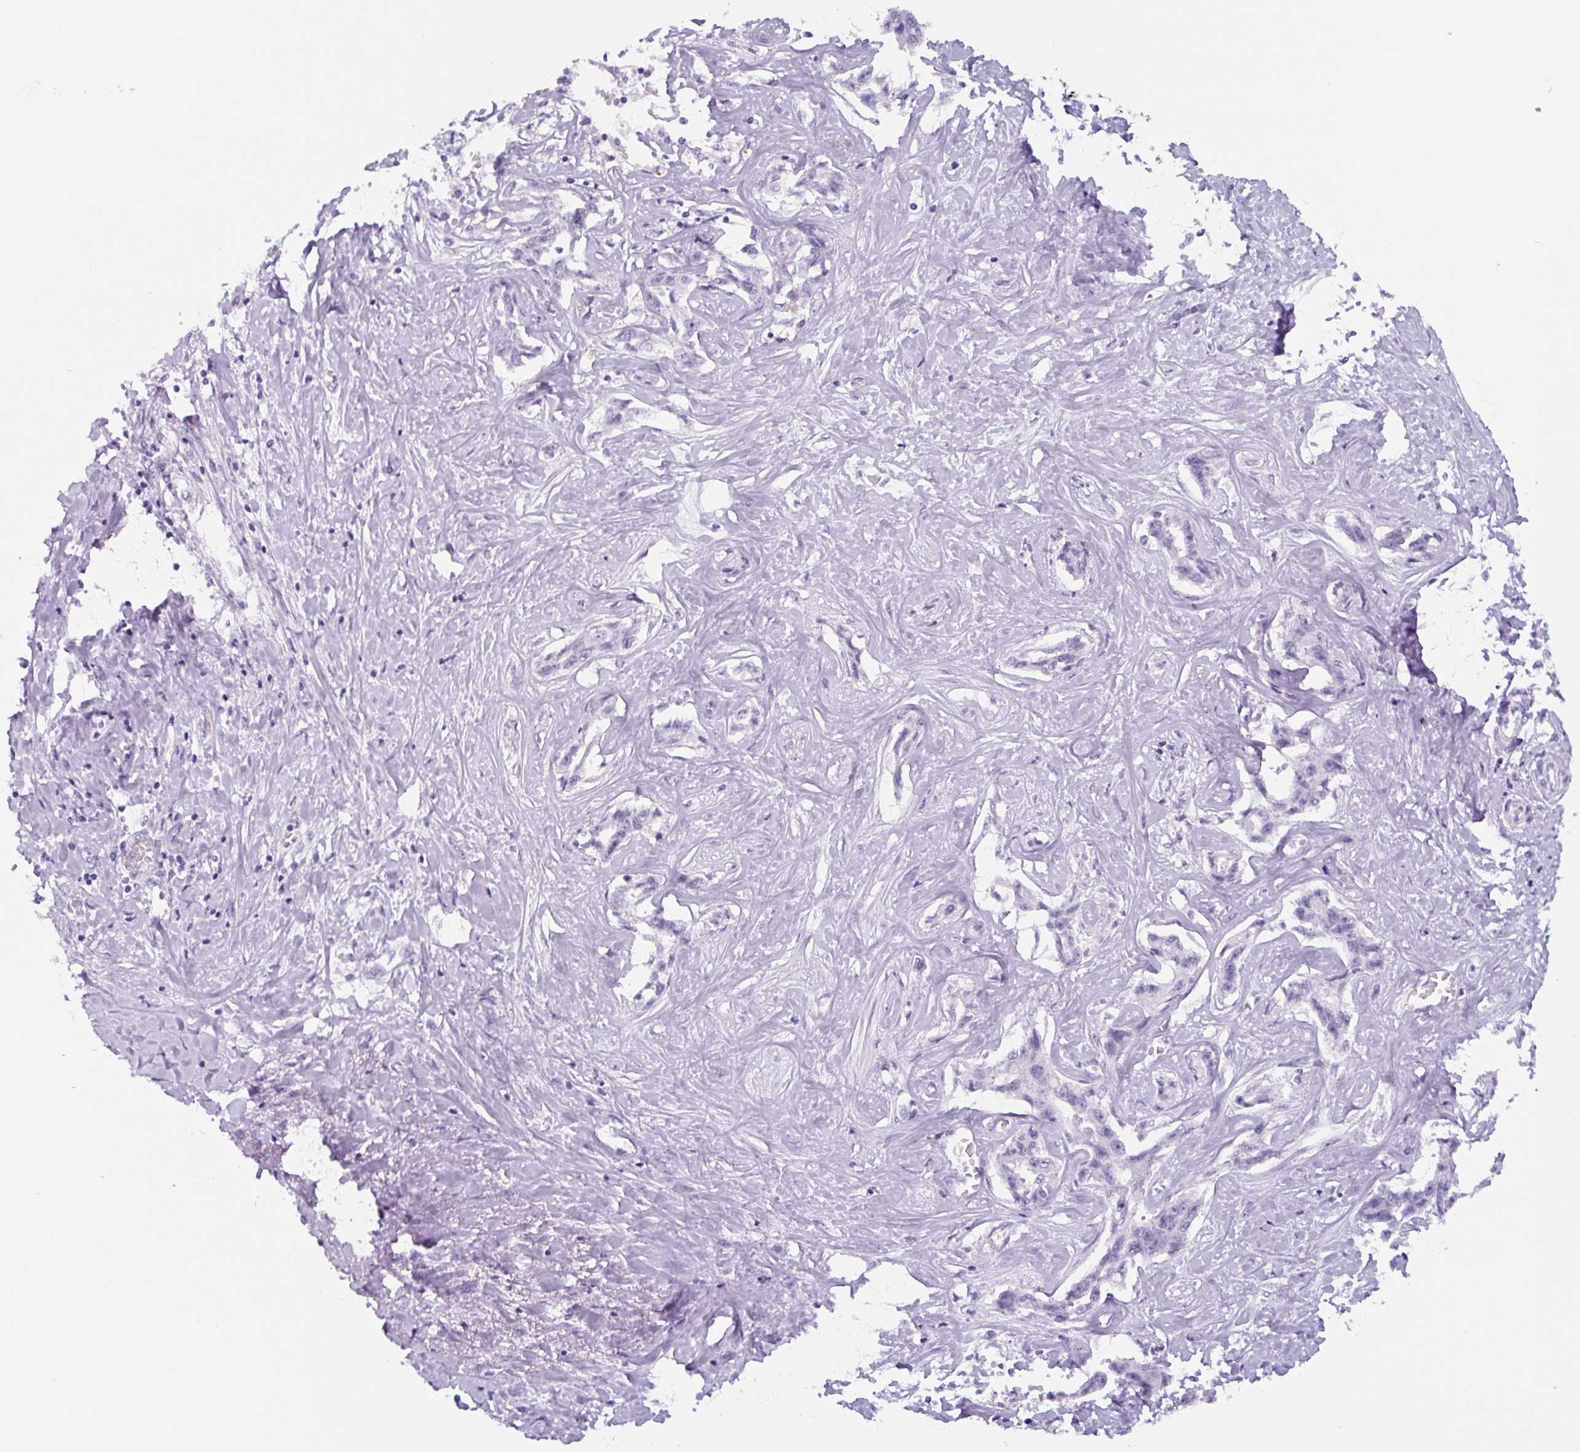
{"staining": {"intensity": "negative", "quantity": "none", "location": "none"}, "tissue": "liver cancer", "cell_type": "Tumor cells", "image_type": "cancer", "snomed": [{"axis": "morphology", "description": "Cholangiocarcinoma"}, {"axis": "topography", "description": "Liver"}], "caption": "Liver cancer stained for a protein using IHC displays no staining tumor cells.", "gene": "TNFRSF8", "patient": {"sex": "male", "age": 59}}